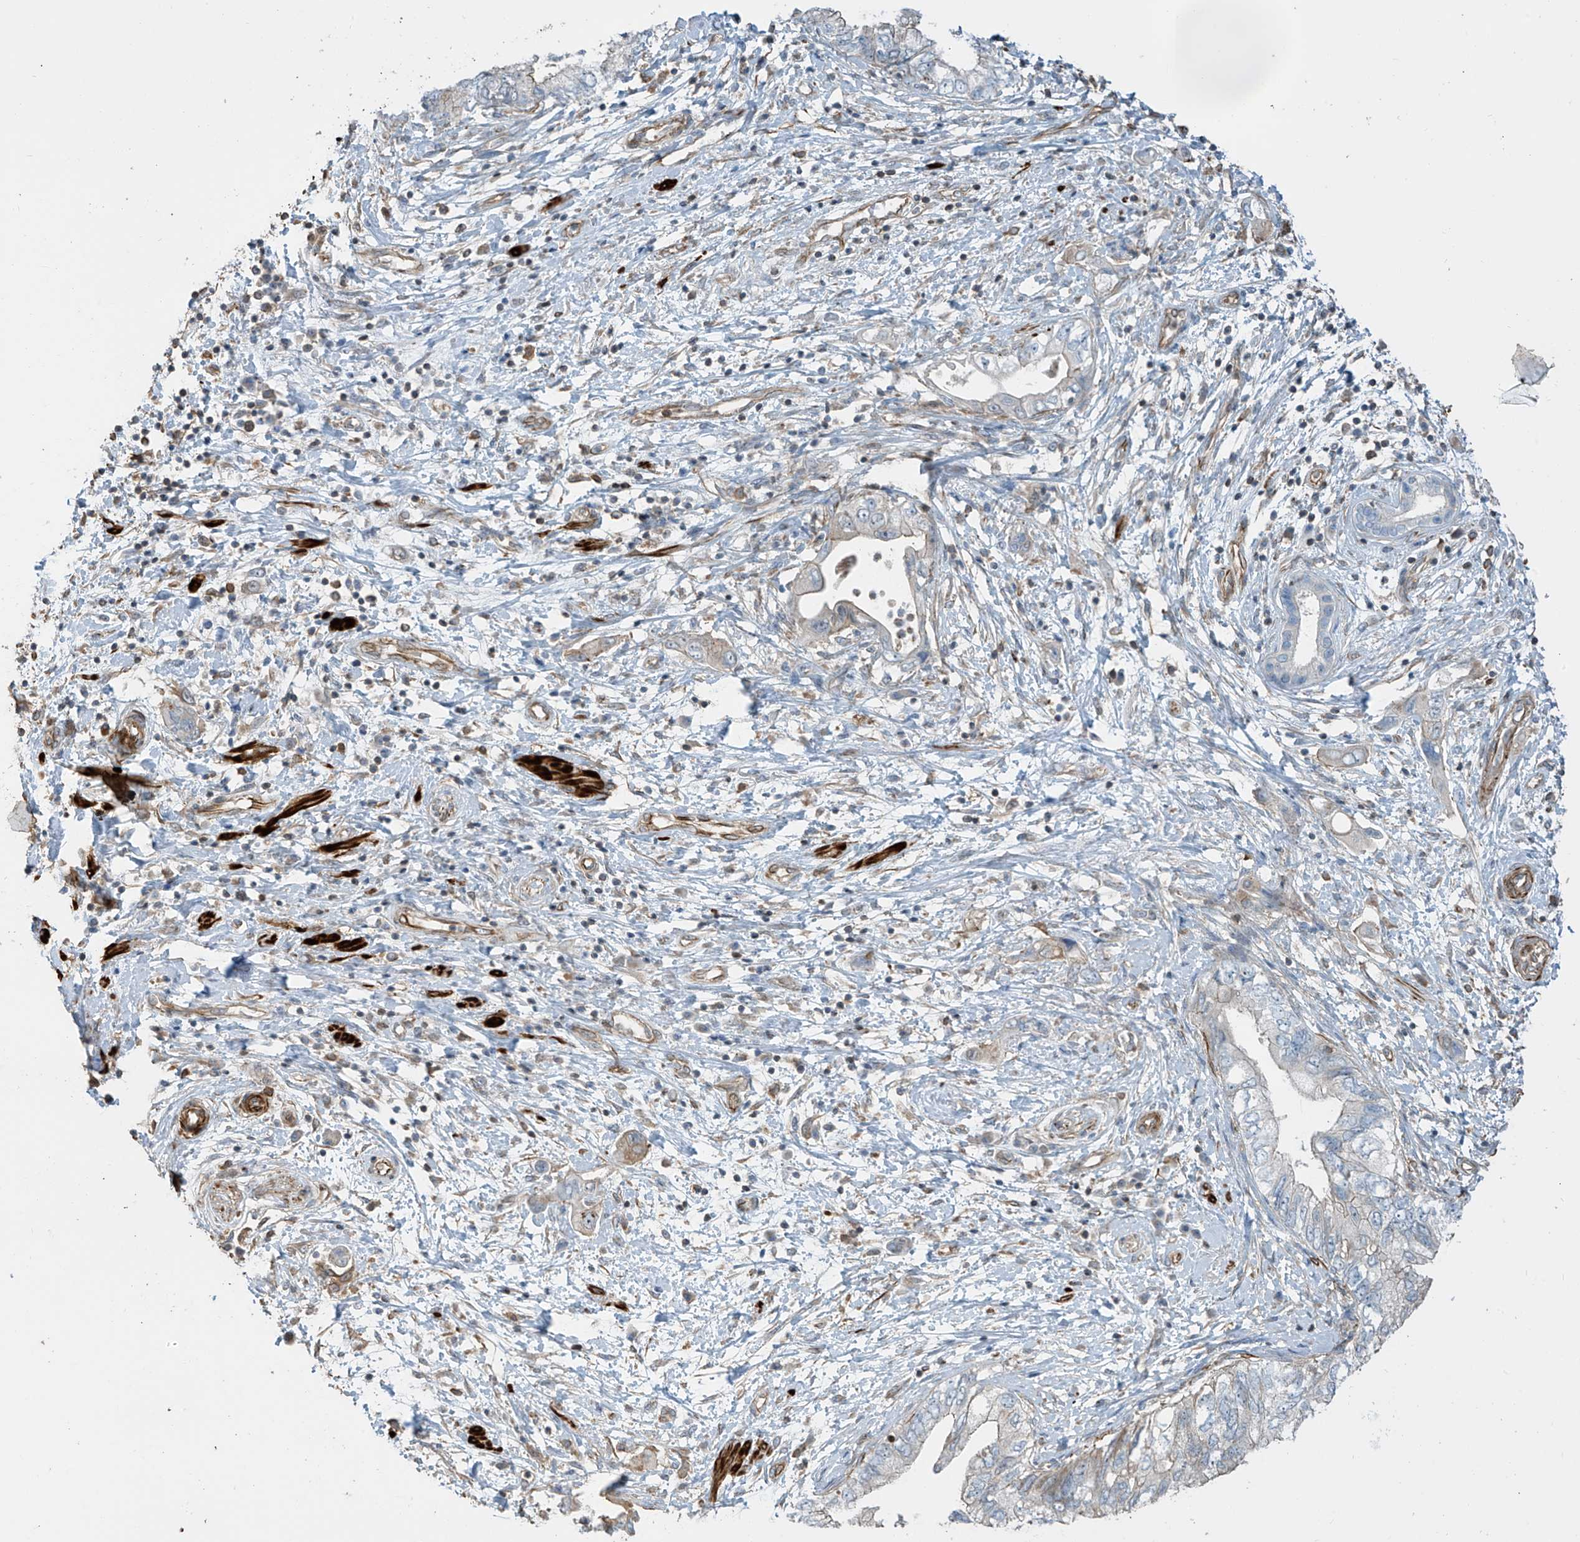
{"staining": {"intensity": "negative", "quantity": "none", "location": "none"}, "tissue": "pancreatic cancer", "cell_type": "Tumor cells", "image_type": "cancer", "snomed": [{"axis": "morphology", "description": "Adenocarcinoma, NOS"}, {"axis": "topography", "description": "Pancreas"}], "caption": "Histopathology image shows no protein expression in tumor cells of pancreatic cancer tissue.", "gene": "SH3BGRL3", "patient": {"sex": "female", "age": 73}}